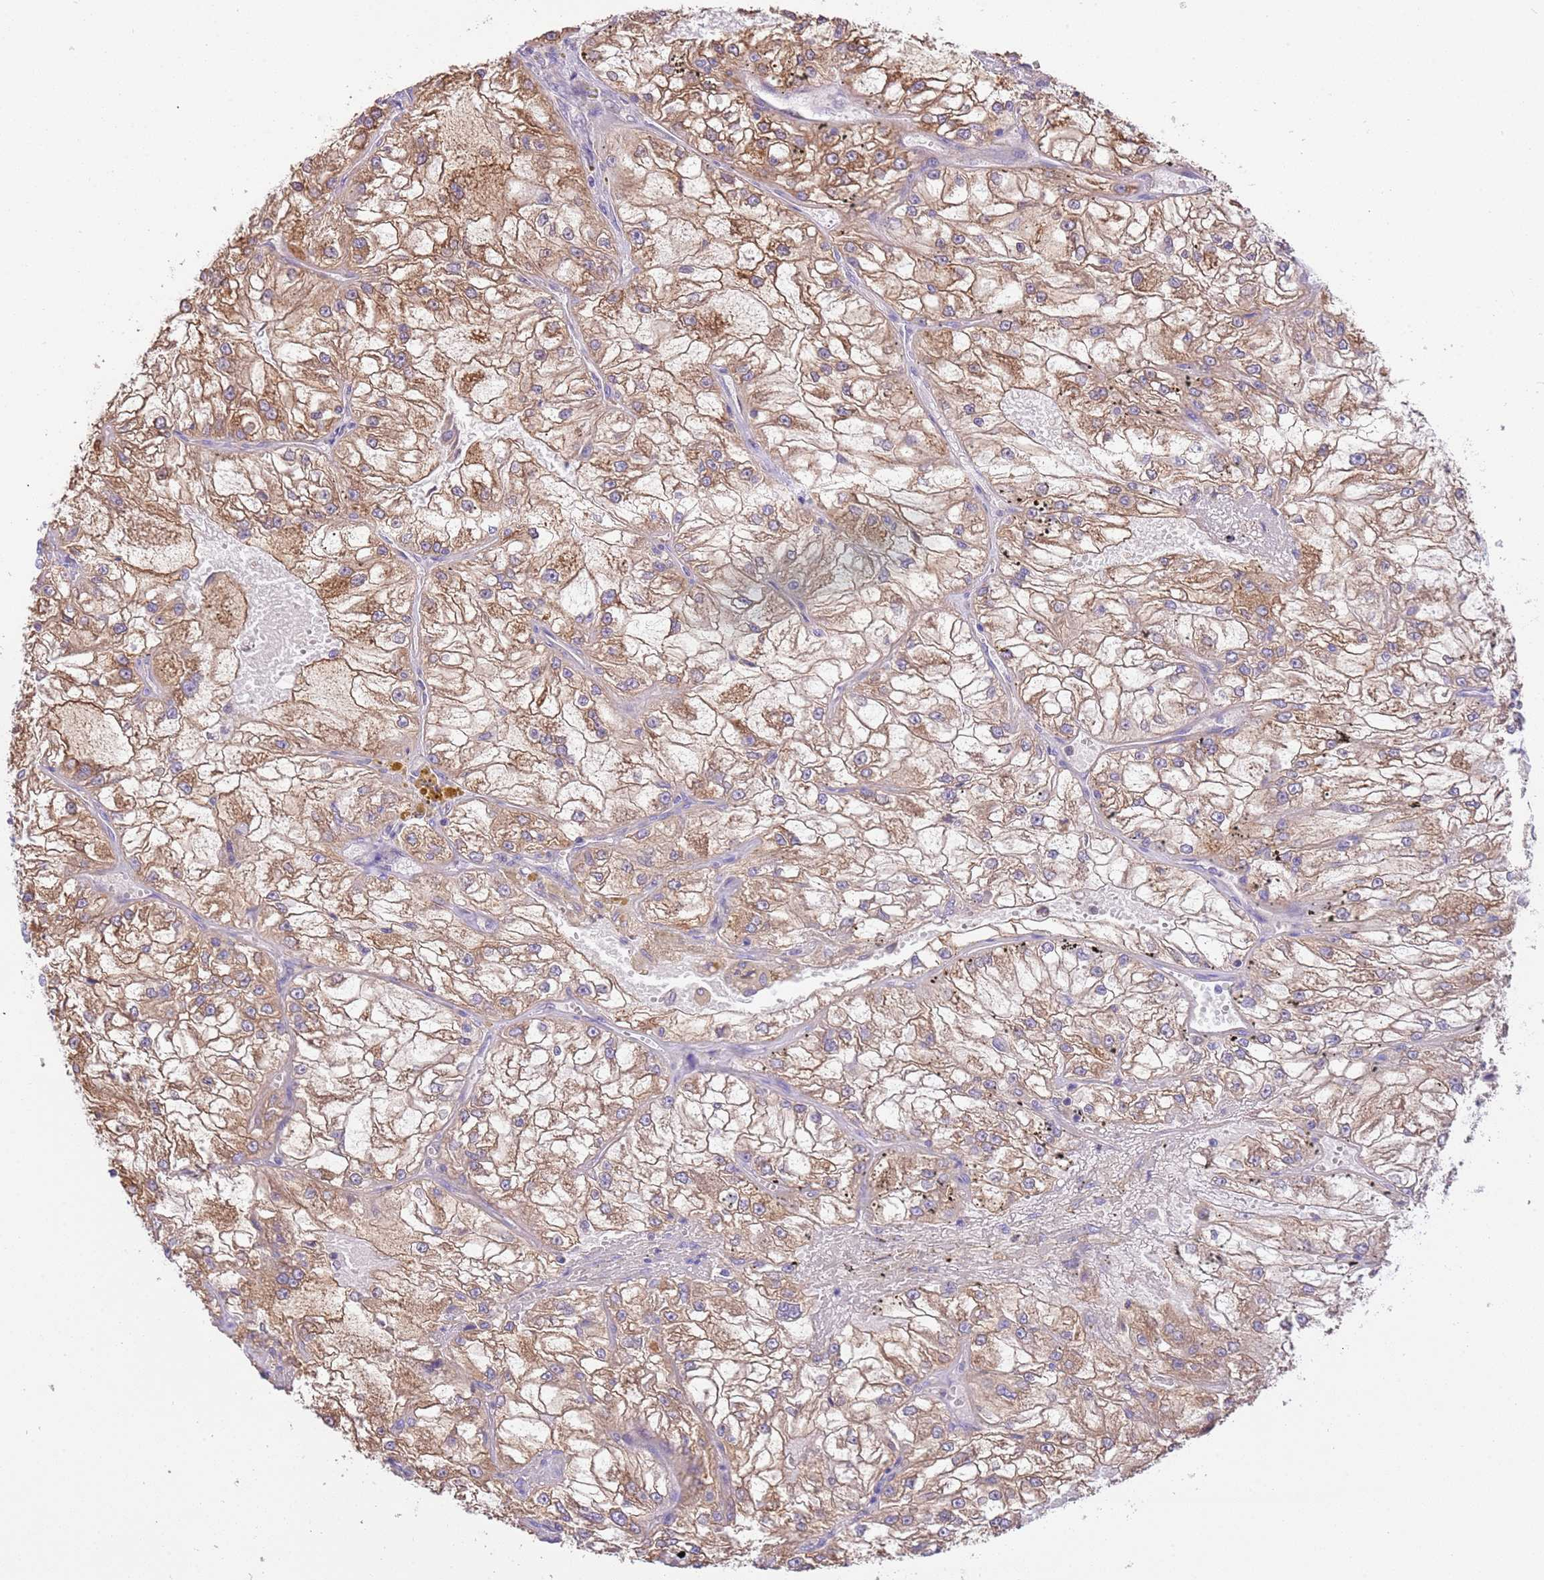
{"staining": {"intensity": "moderate", "quantity": ">75%", "location": "cytoplasmic/membranous"}, "tissue": "renal cancer", "cell_type": "Tumor cells", "image_type": "cancer", "snomed": [{"axis": "morphology", "description": "Adenocarcinoma, NOS"}, {"axis": "topography", "description": "Kidney"}], "caption": "Moderate cytoplasmic/membranous expression for a protein is present in approximately >75% of tumor cells of adenocarcinoma (renal) using immunohistochemistry.", "gene": "NAALADL1", "patient": {"sex": "female", "age": 72}}